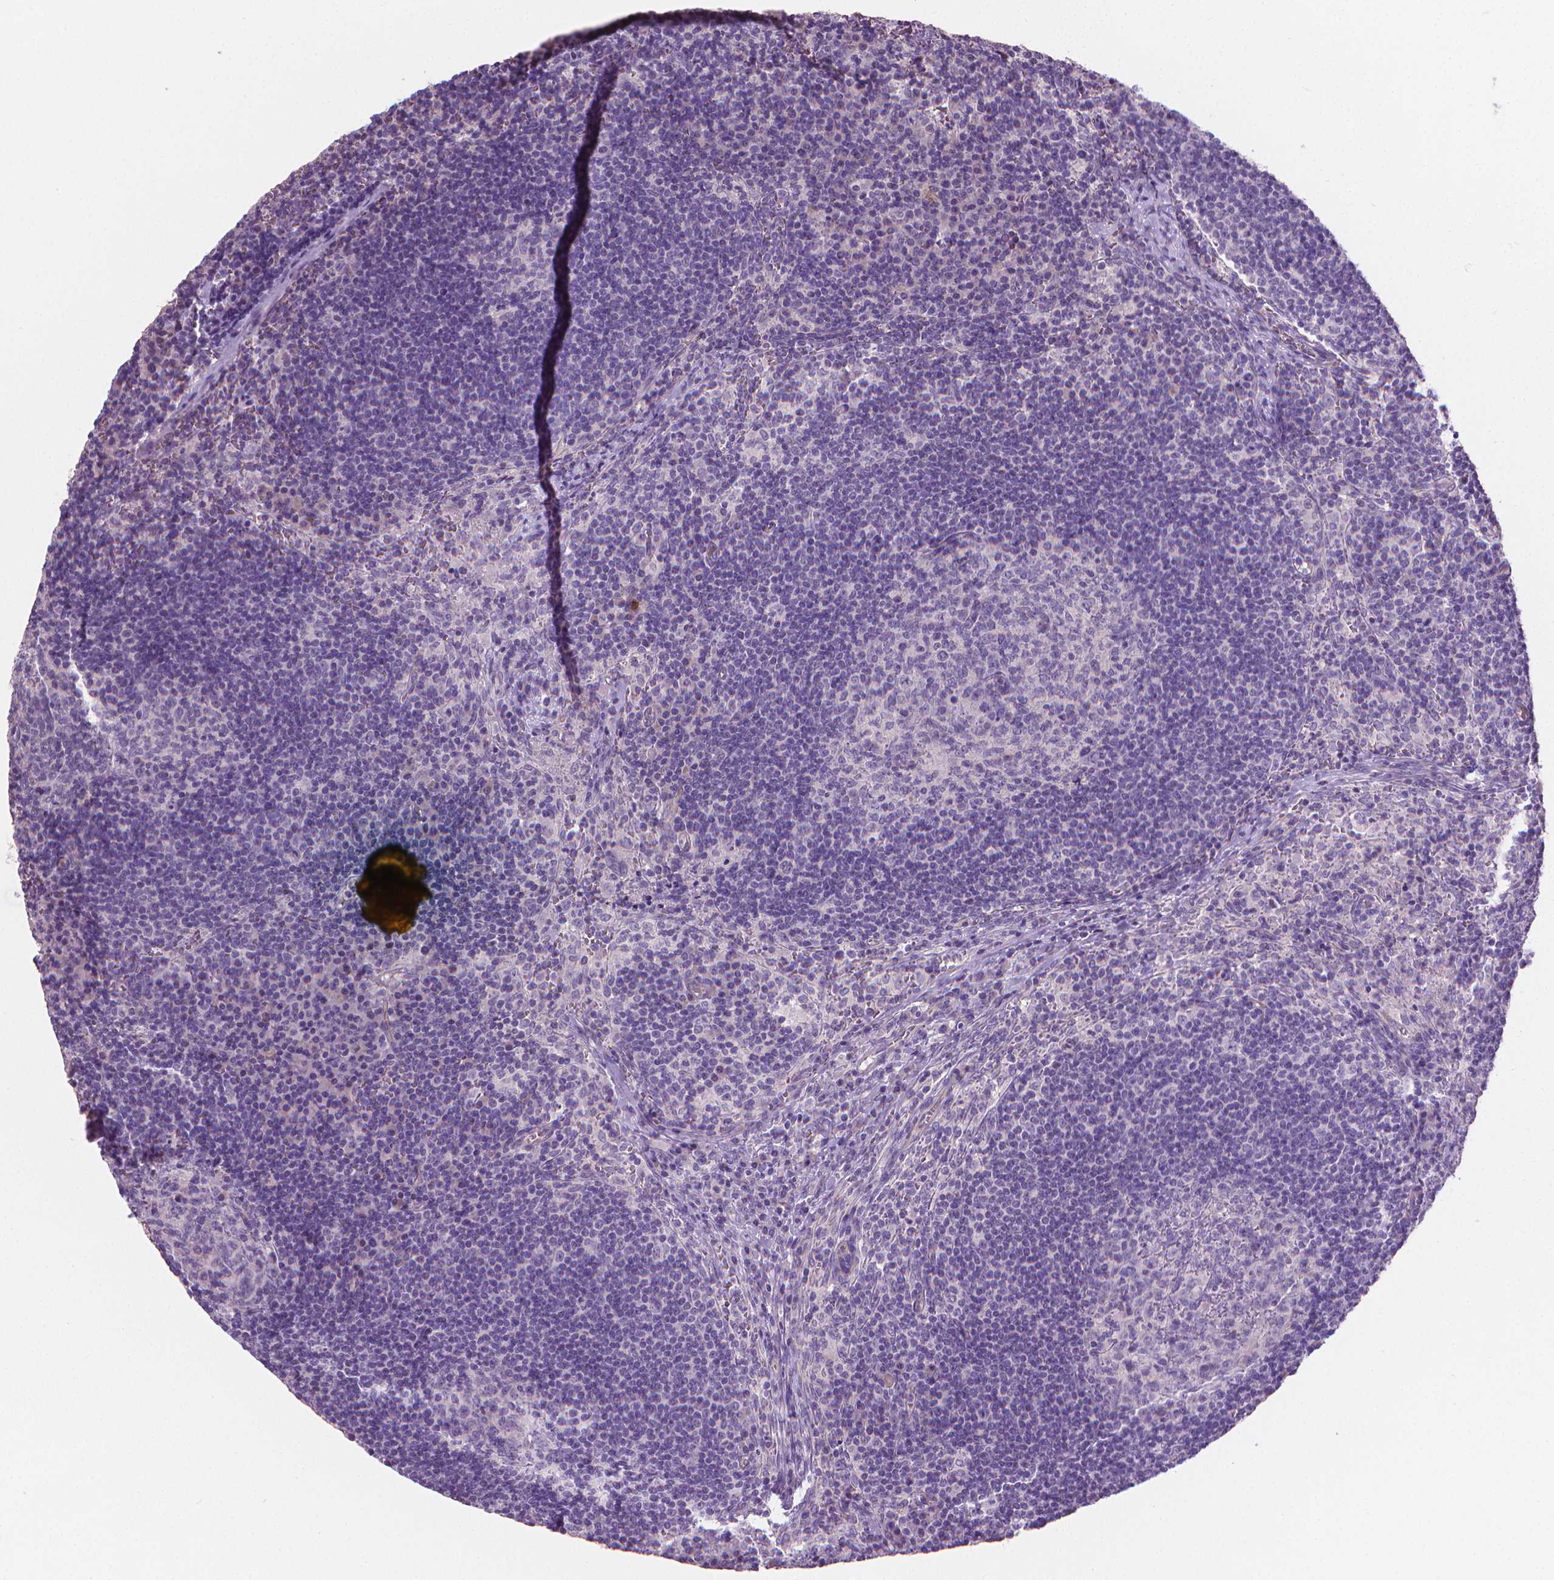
{"staining": {"intensity": "negative", "quantity": "none", "location": "none"}, "tissue": "lymph node", "cell_type": "Germinal center cells", "image_type": "normal", "snomed": [{"axis": "morphology", "description": "Normal tissue, NOS"}, {"axis": "topography", "description": "Lymph node"}], "caption": "An IHC micrograph of unremarkable lymph node is shown. There is no staining in germinal center cells of lymph node. Nuclei are stained in blue.", "gene": "CLXN", "patient": {"sex": "male", "age": 67}}